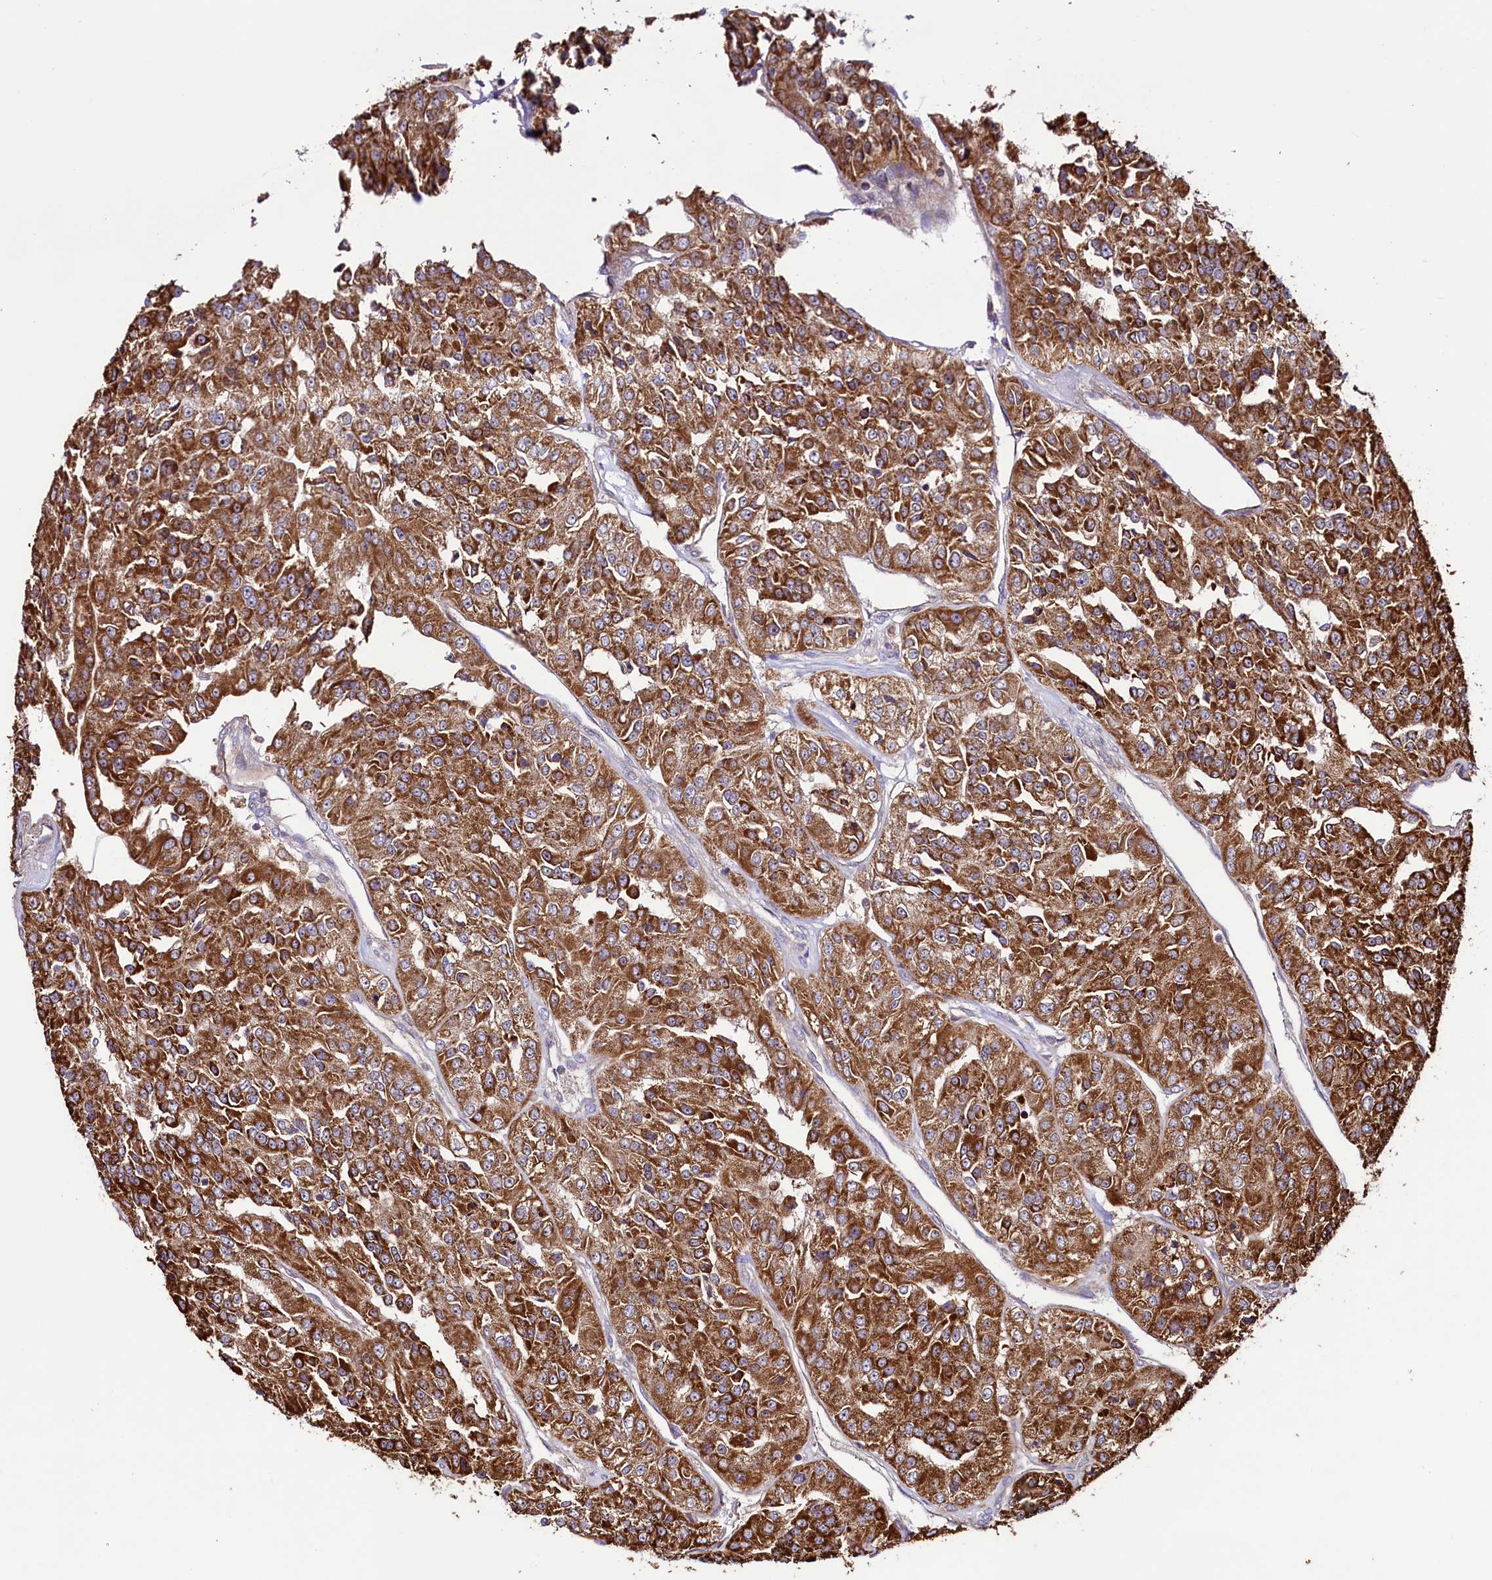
{"staining": {"intensity": "strong", "quantity": ">75%", "location": "cytoplasmic/membranous"}, "tissue": "renal cancer", "cell_type": "Tumor cells", "image_type": "cancer", "snomed": [{"axis": "morphology", "description": "Adenocarcinoma, NOS"}, {"axis": "topography", "description": "Kidney"}], "caption": "Protein staining of adenocarcinoma (renal) tissue shows strong cytoplasmic/membranous positivity in approximately >75% of tumor cells. The staining was performed using DAB (3,3'-diaminobenzidine) to visualize the protein expression in brown, while the nuclei were stained in blue with hematoxylin (Magnification: 20x).", "gene": "STARD5", "patient": {"sex": "female", "age": 63}}